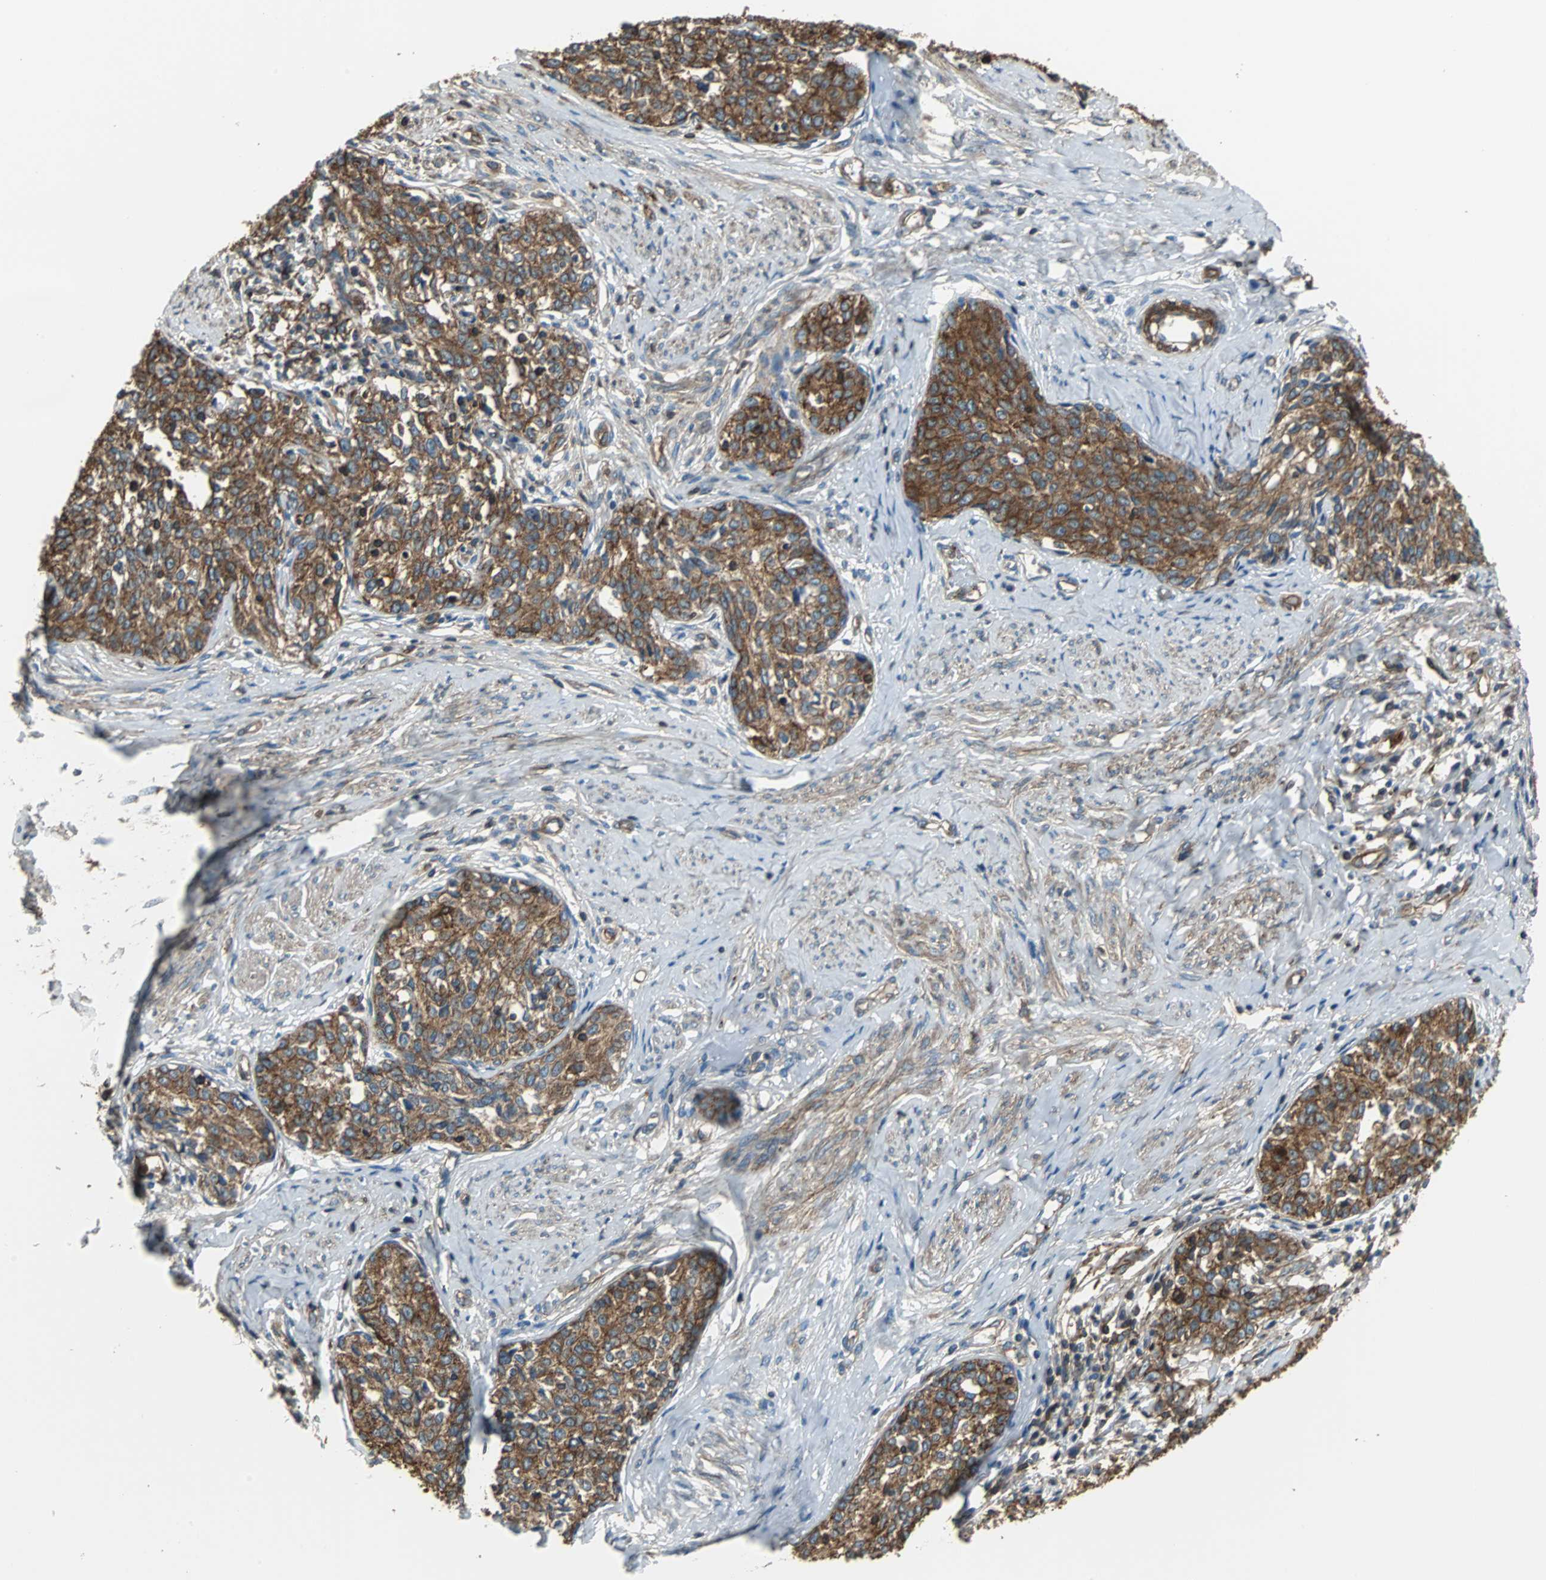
{"staining": {"intensity": "strong", "quantity": ">75%", "location": "cytoplasmic/membranous"}, "tissue": "cervical cancer", "cell_type": "Tumor cells", "image_type": "cancer", "snomed": [{"axis": "morphology", "description": "Squamous cell carcinoma, NOS"}, {"axis": "morphology", "description": "Adenocarcinoma, NOS"}, {"axis": "topography", "description": "Cervix"}], "caption": "A brown stain highlights strong cytoplasmic/membranous staining of a protein in human cervical cancer tumor cells. The protein is stained brown, and the nuclei are stained in blue (DAB IHC with brightfield microscopy, high magnification).", "gene": "ACTN1", "patient": {"sex": "female", "age": 52}}